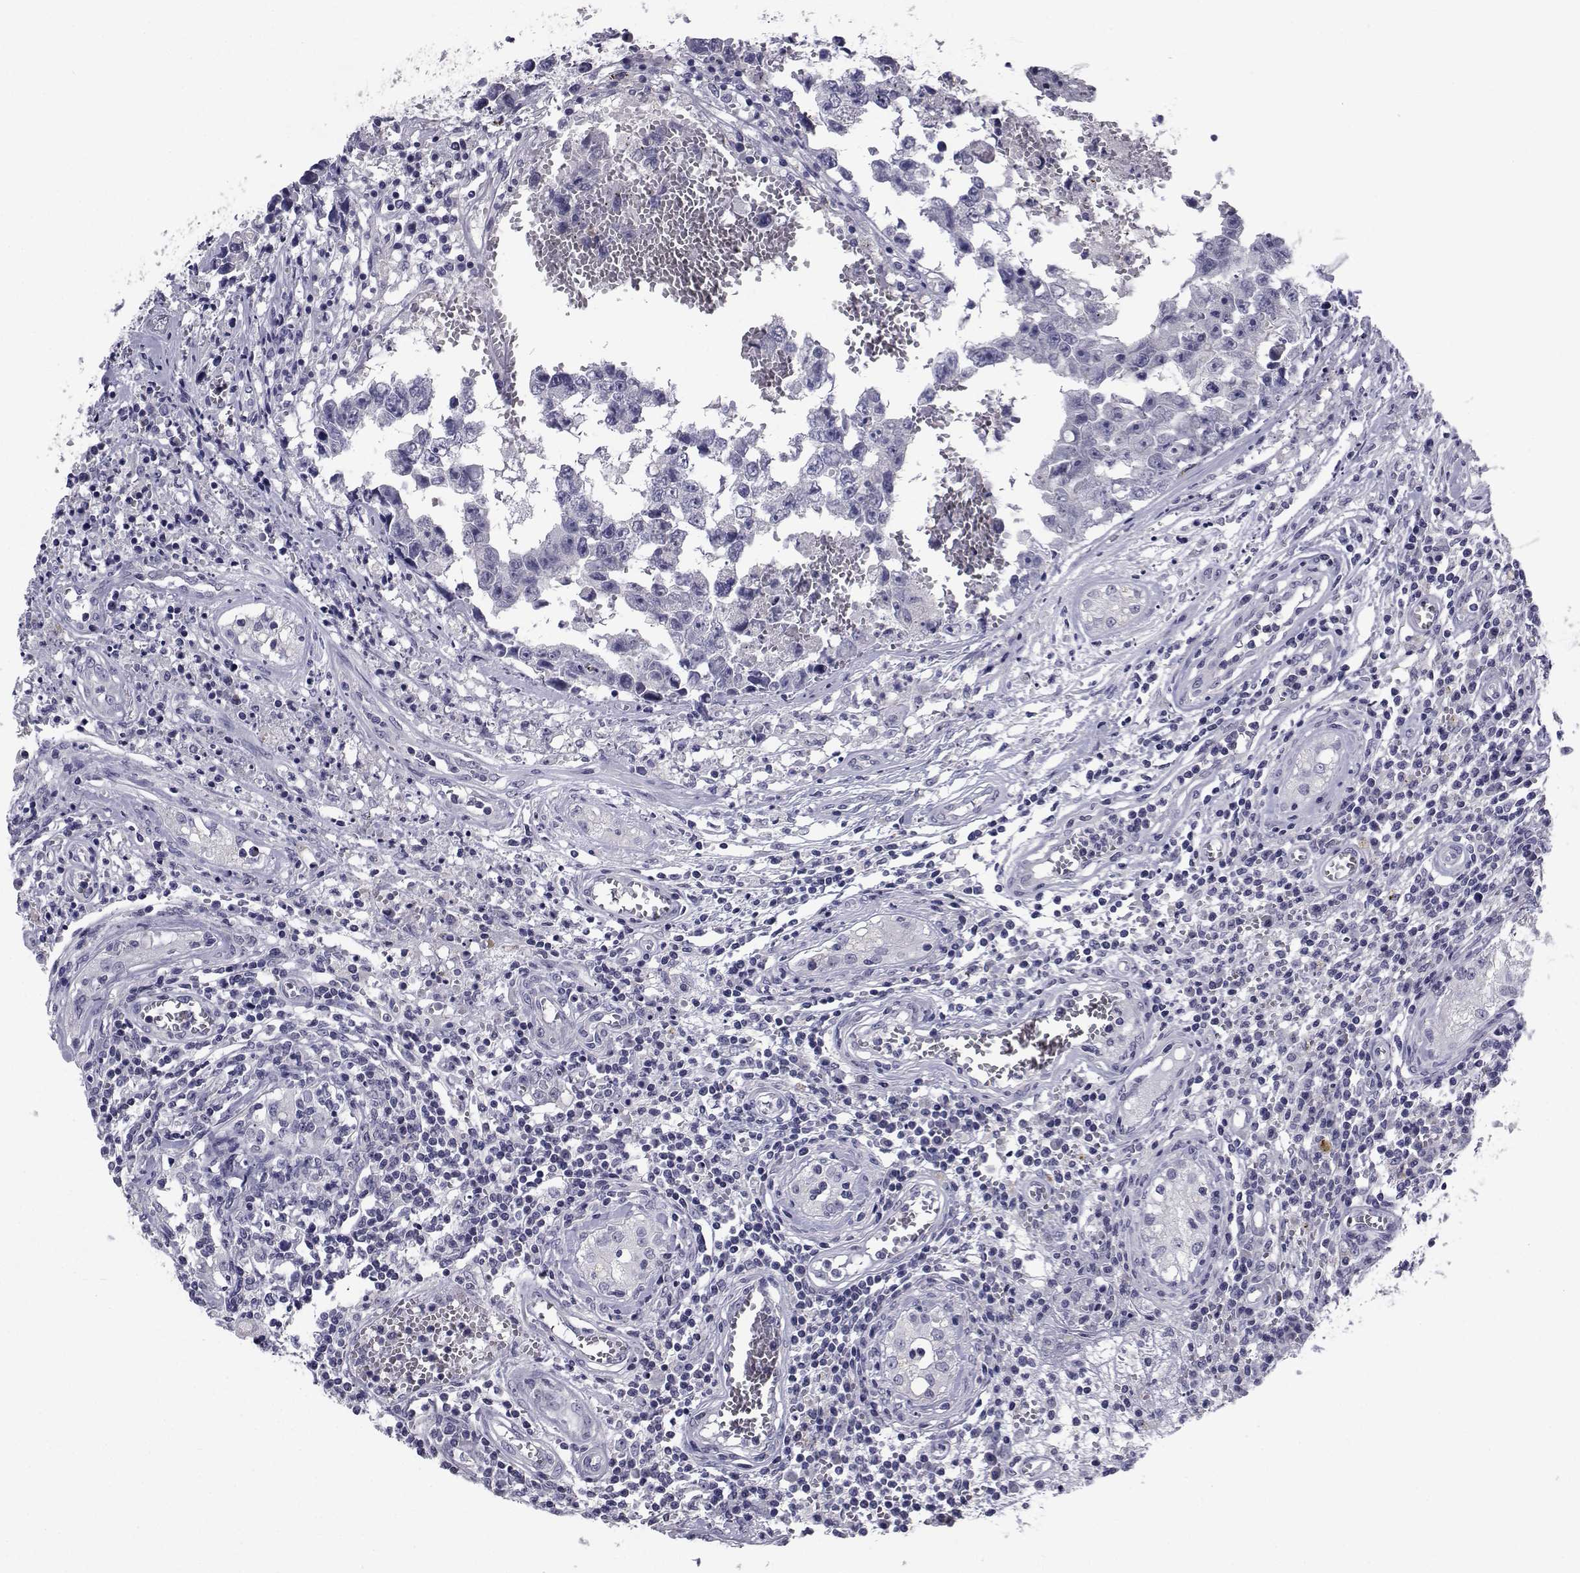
{"staining": {"intensity": "negative", "quantity": "none", "location": "none"}, "tissue": "testis cancer", "cell_type": "Tumor cells", "image_type": "cancer", "snomed": [{"axis": "morphology", "description": "Carcinoma, Embryonal, NOS"}, {"axis": "topography", "description": "Testis"}], "caption": "IHC histopathology image of neoplastic tissue: testis cancer (embryonal carcinoma) stained with DAB (3,3'-diaminobenzidine) displays no significant protein staining in tumor cells.", "gene": "CHRNA1", "patient": {"sex": "male", "age": 36}}